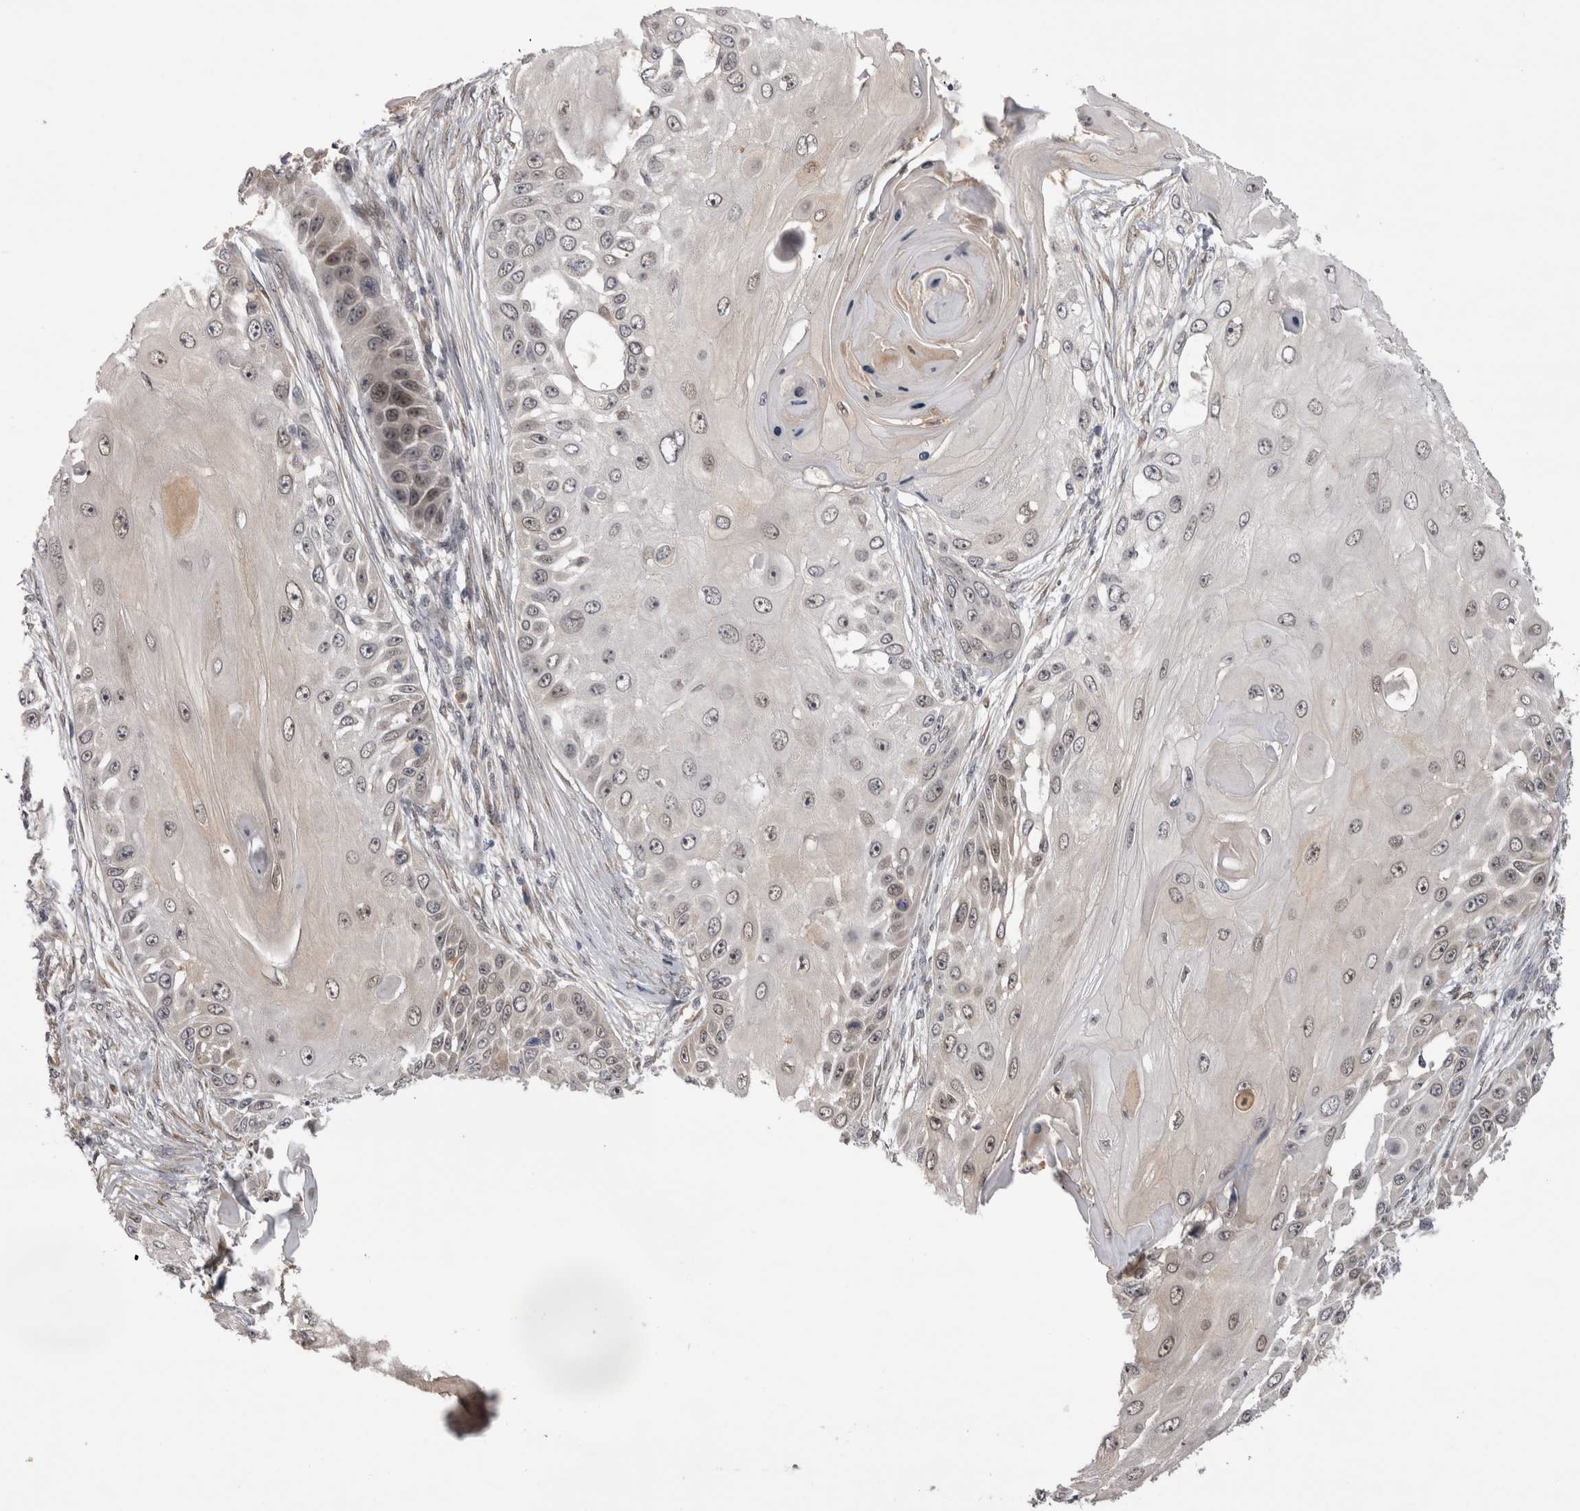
{"staining": {"intensity": "moderate", "quantity": "<25%", "location": "nuclear"}, "tissue": "skin cancer", "cell_type": "Tumor cells", "image_type": "cancer", "snomed": [{"axis": "morphology", "description": "Squamous cell carcinoma, NOS"}, {"axis": "topography", "description": "Skin"}], "caption": "Protein staining of squamous cell carcinoma (skin) tissue reveals moderate nuclear positivity in about <25% of tumor cells. (DAB (3,3'-diaminobenzidine) IHC with brightfield microscopy, high magnification).", "gene": "CHIC2", "patient": {"sex": "female", "age": 44}}